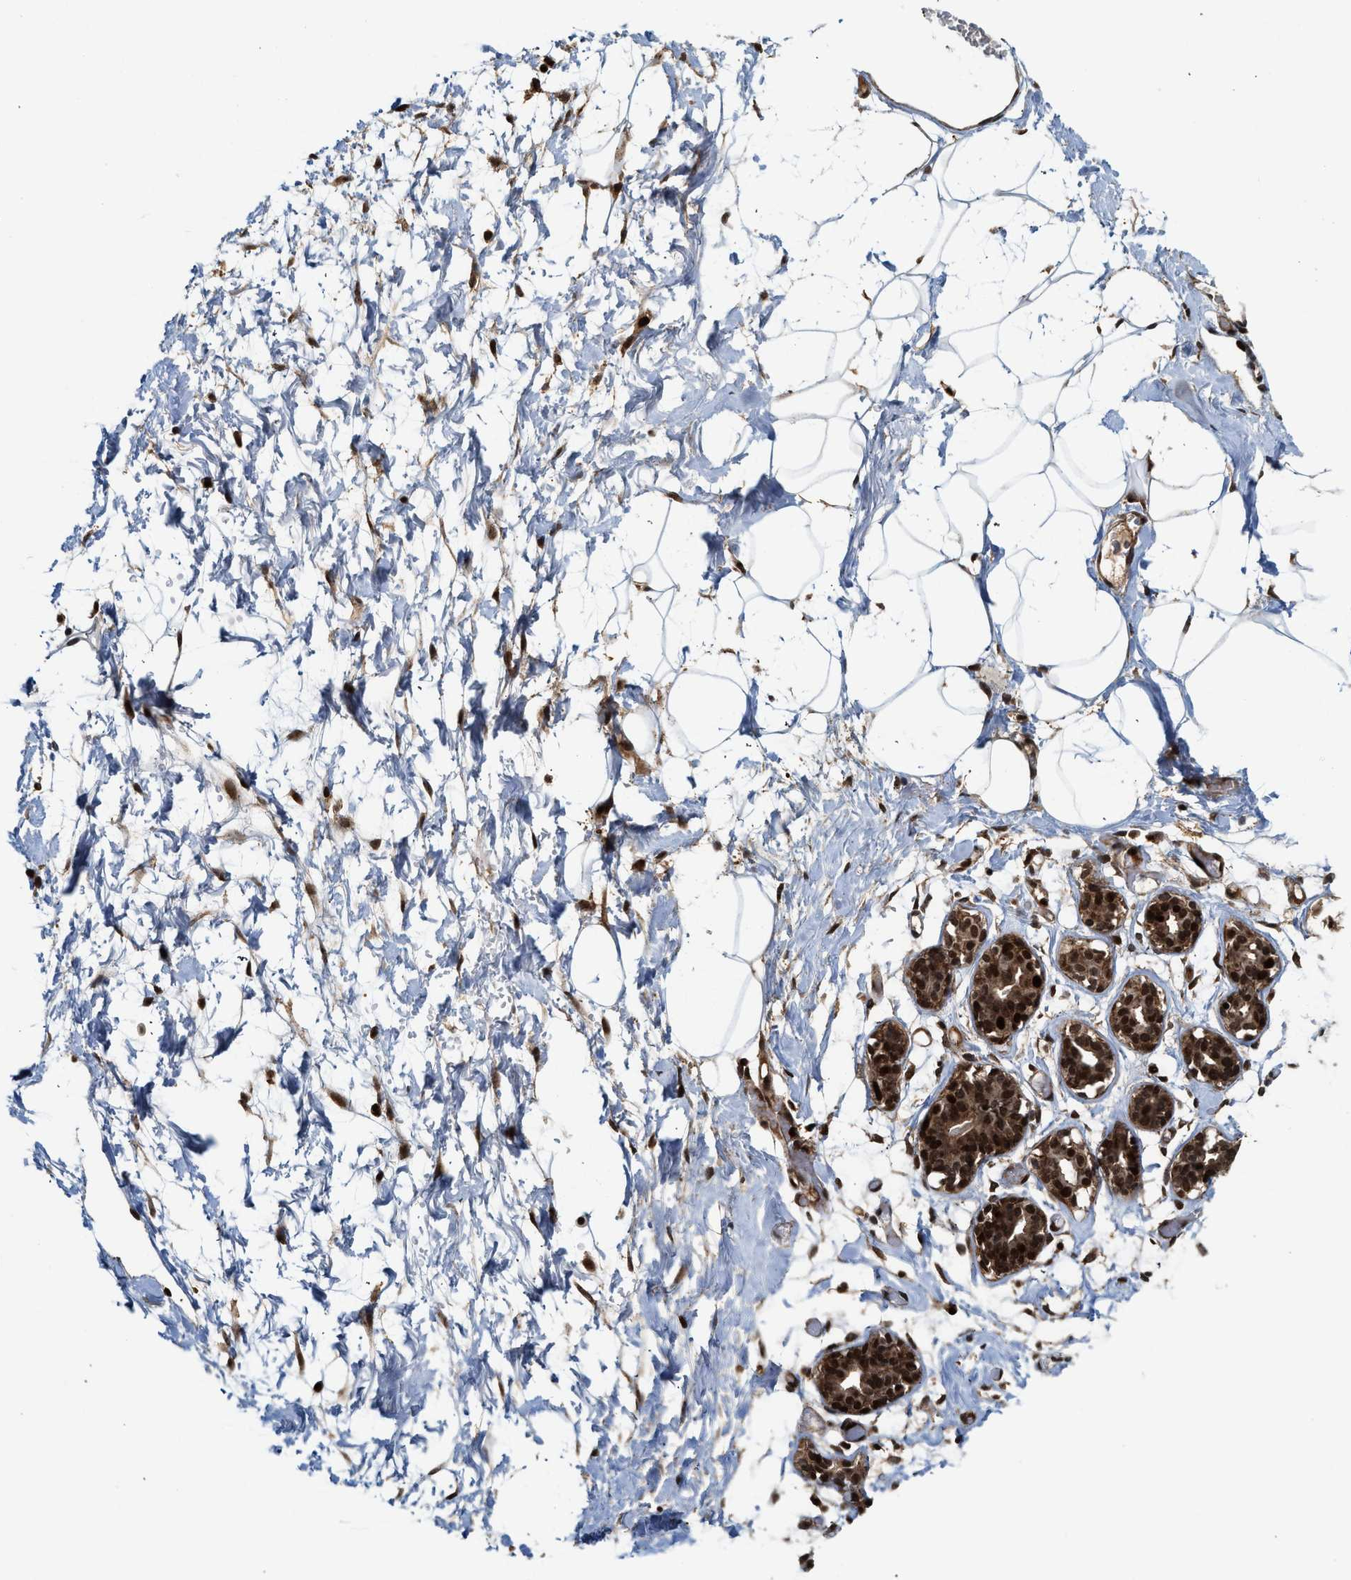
{"staining": {"intensity": "strong", "quantity": ">75%", "location": "cytoplasmic/membranous,nuclear"}, "tissue": "adipose tissue", "cell_type": "Adipocytes", "image_type": "normal", "snomed": [{"axis": "morphology", "description": "Normal tissue, NOS"}, {"axis": "topography", "description": "Breast"}, {"axis": "topography", "description": "Soft tissue"}], "caption": "Adipocytes exhibit high levels of strong cytoplasmic/membranous,nuclear positivity in approximately >75% of cells in unremarkable human adipose tissue. The staining was performed using DAB (3,3'-diaminobenzidine) to visualize the protein expression in brown, while the nuclei were stained in blue with hematoxylin (Magnification: 20x).", "gene": "MDM2", "patient": {"sex": "female", "age": 25}}